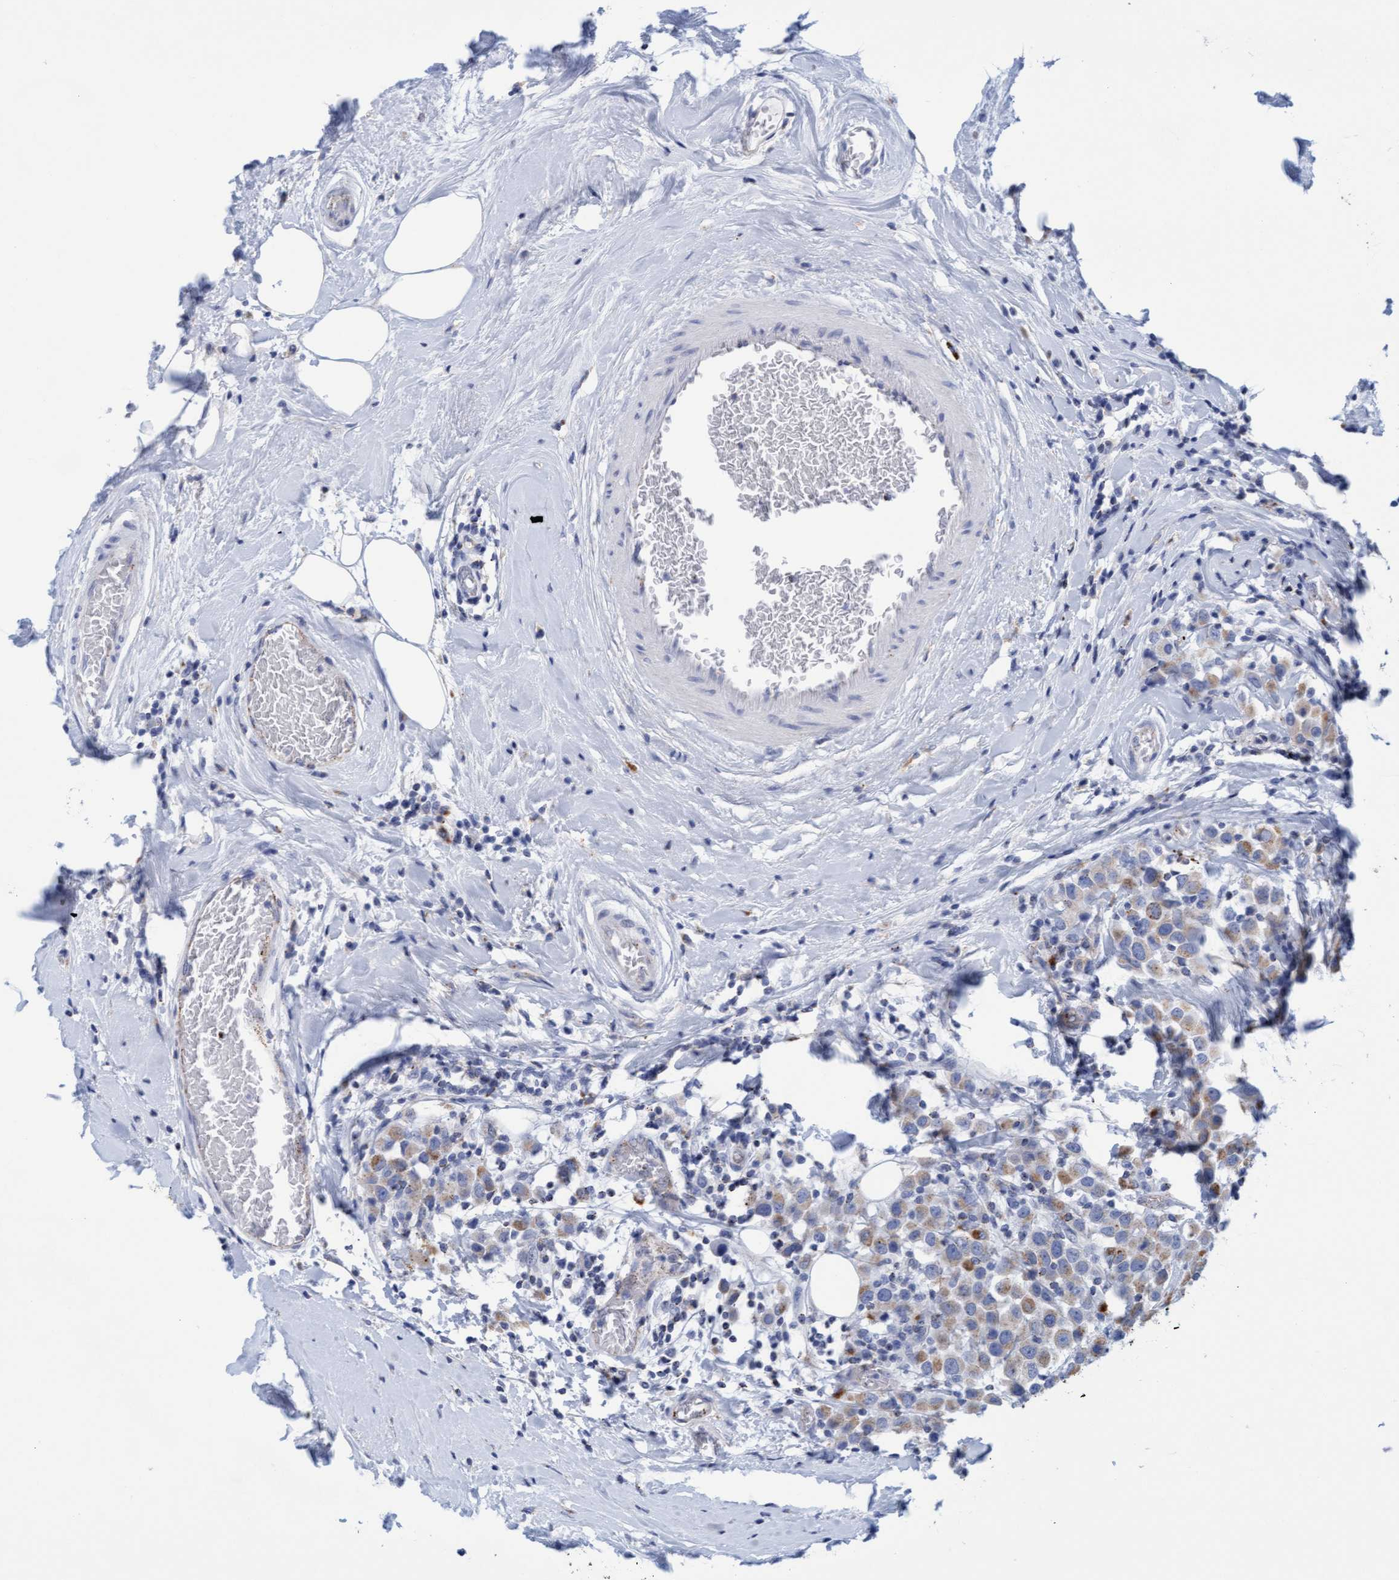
{"staining": {"intensity": "moderate", "quantity": ">75%", "location": "cytoplasmic/membranous"}, "tissue": "breast cancer", "cell_type": "Tumor cells", "image_type": "cancer", "snomed": [{"axis": "morphology", "description": "Duct carcinoma"}, {"axis": "topography", "description": "Breast"}], "caption": "This is a photomicrograph of IHC staining of breast cancer (invasive ductal carcinoma), which shows moderate expression in the cytoplasmic/membranous of tumor cells.", "gene": "SGSH", "patient": {"sex": "female", "age": 61}}